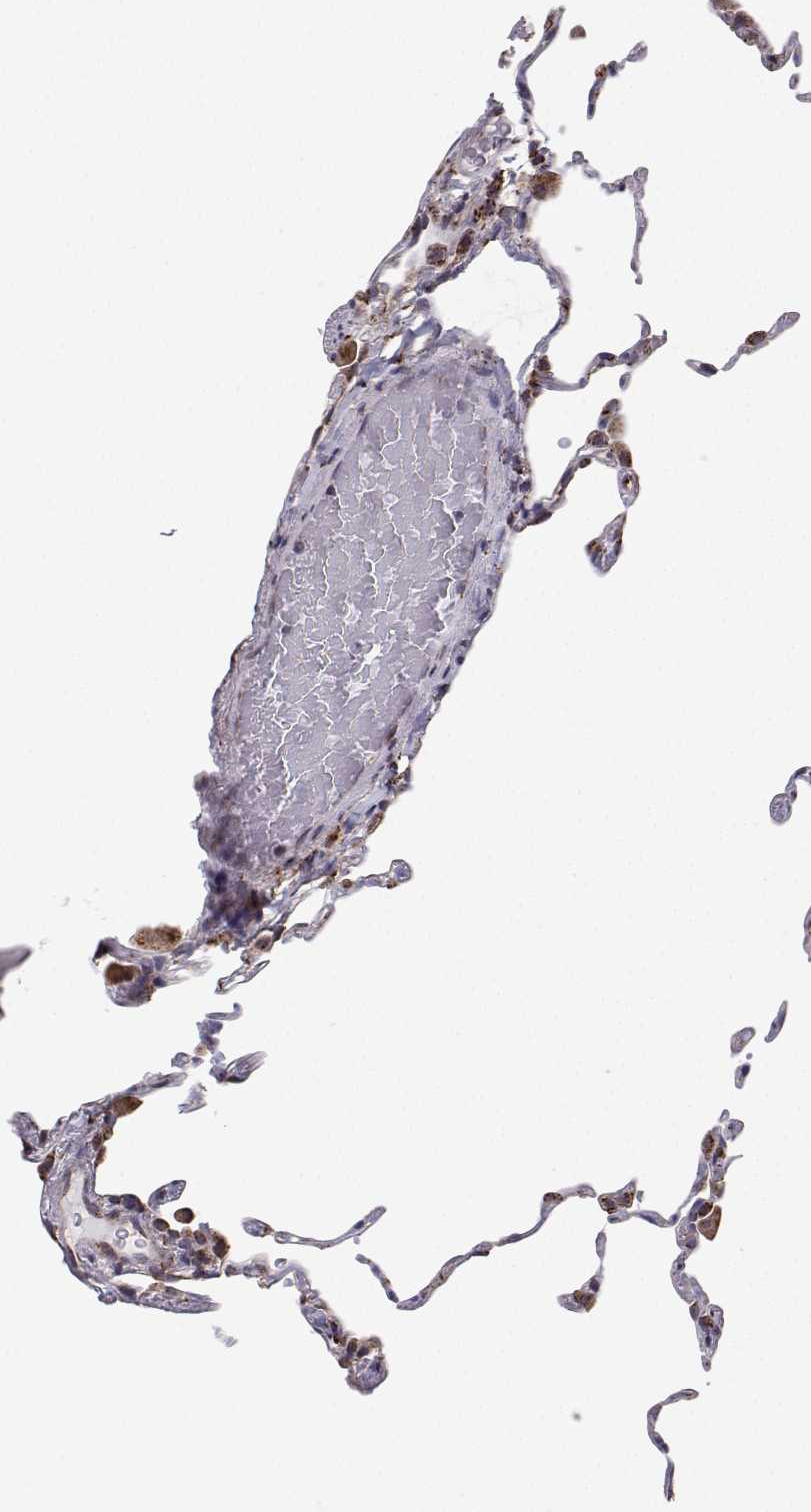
{"staining": {"intensity": "moderate", "quantity": "<25%", "location": "cytoplasmic/membranous"}, "tissue": "lung", "cell_type": "Alveolar cells", "image_type": "normal", "snomed": [{"axis": "morphology", "description": "Normal tissue, NOS"}, {"axis": "topography", "description": "Lung"}], "caption": "Normal lung reveals moderate cytoplasmic/membranous positivity in about <25% of alveolar cells (DAB IHC with brightfield microscopy, high magnification)..", "gene": "STARD13", "patient": {"sex": "female", "age": 57}}